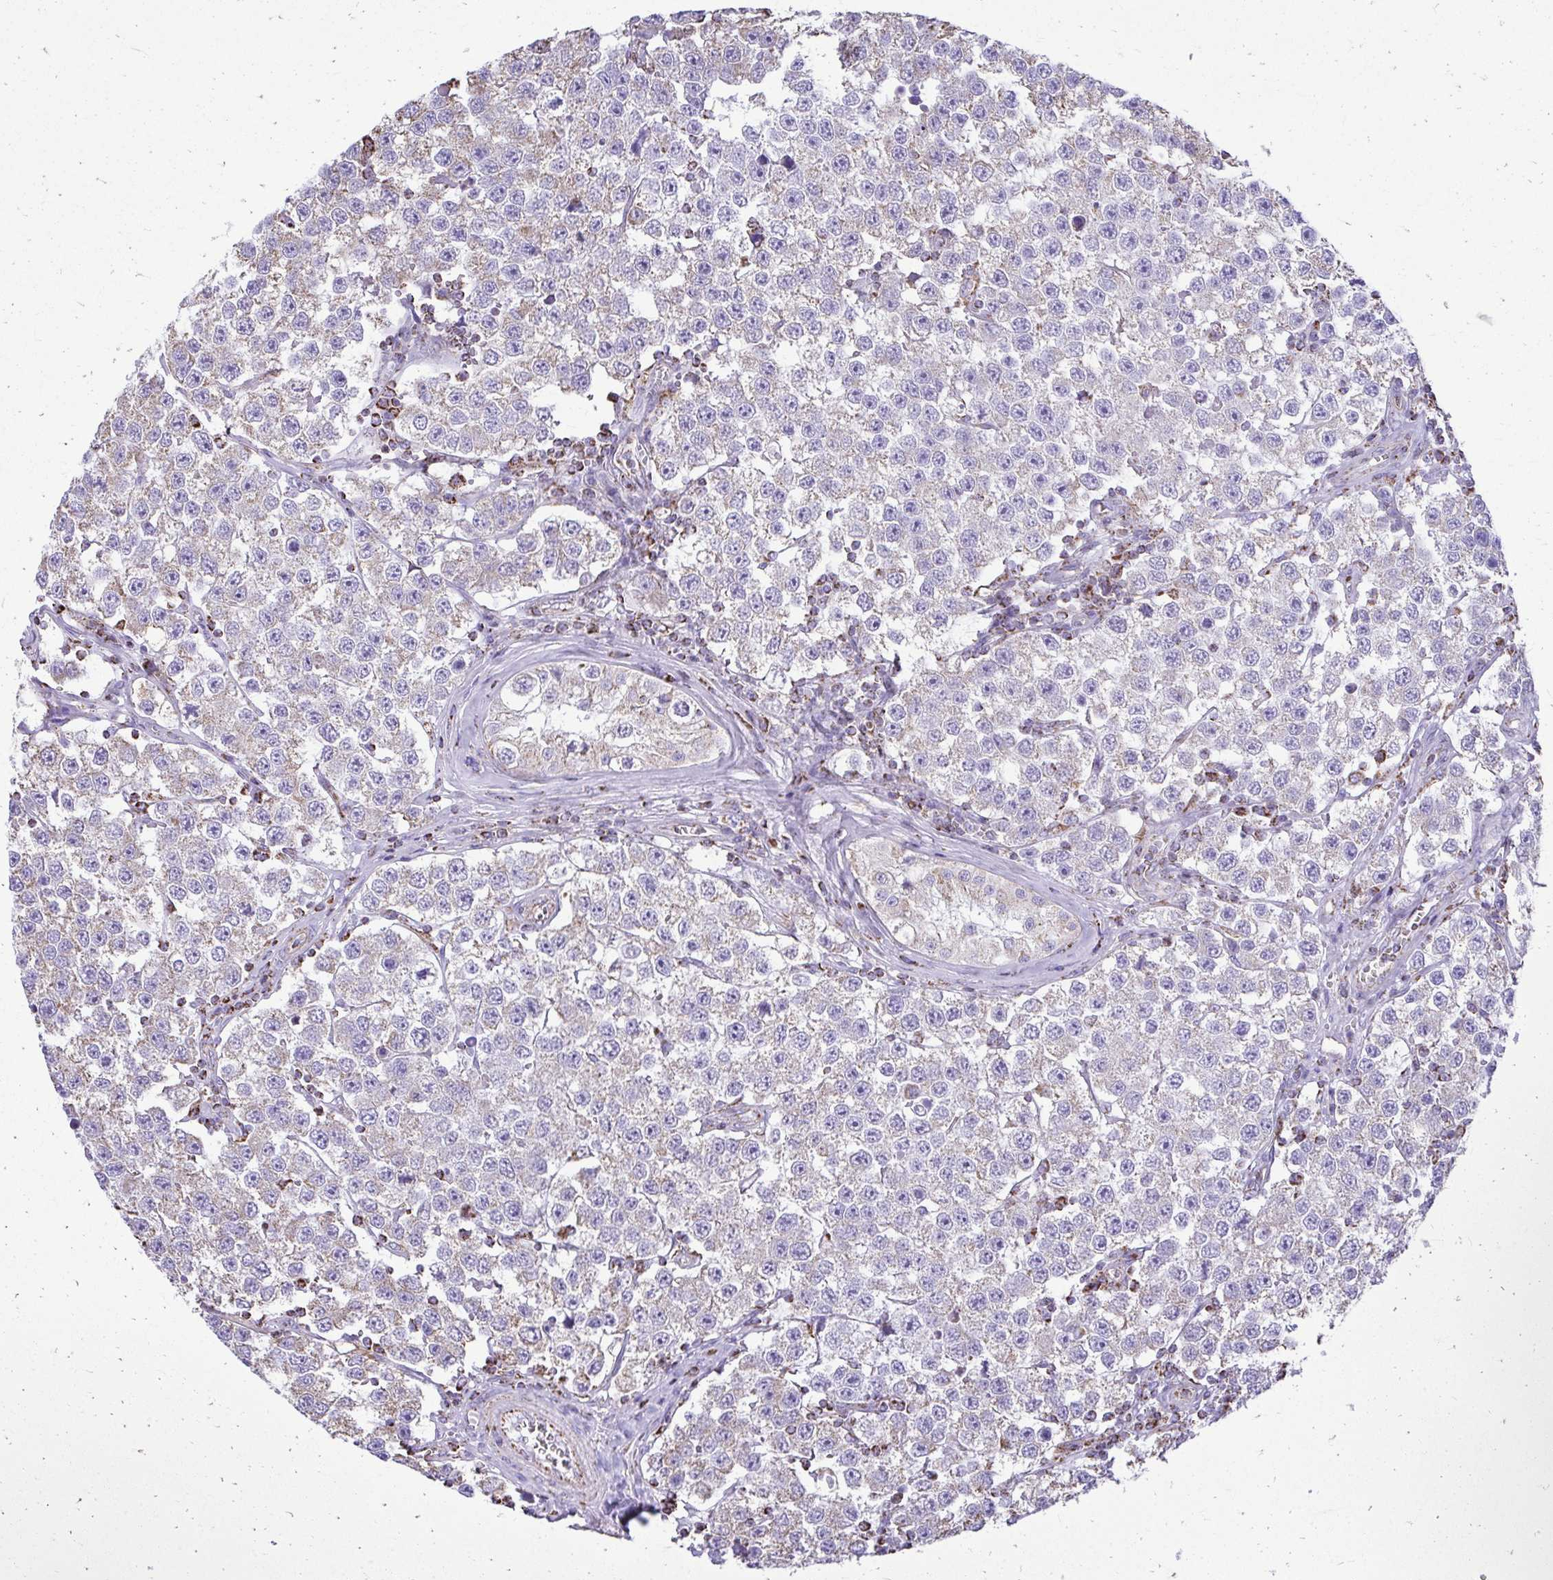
{"staining": {"intensity": "negative", "quantity": "none", "location": "none"}, "tissue": "testis cancer", "cell_type": "Tumor cells", "image_type": "cancer", "snomed": [{"axis": "morphology", "description": "Seminoma, NOS"}, {"axis": "topography", "description": "Testis"}], "caption": "Tumor cells show no significant protein positivity in seminoma (testis).", "gene": "MPZL2", "patient": {"sex": "male", "age": 34}}